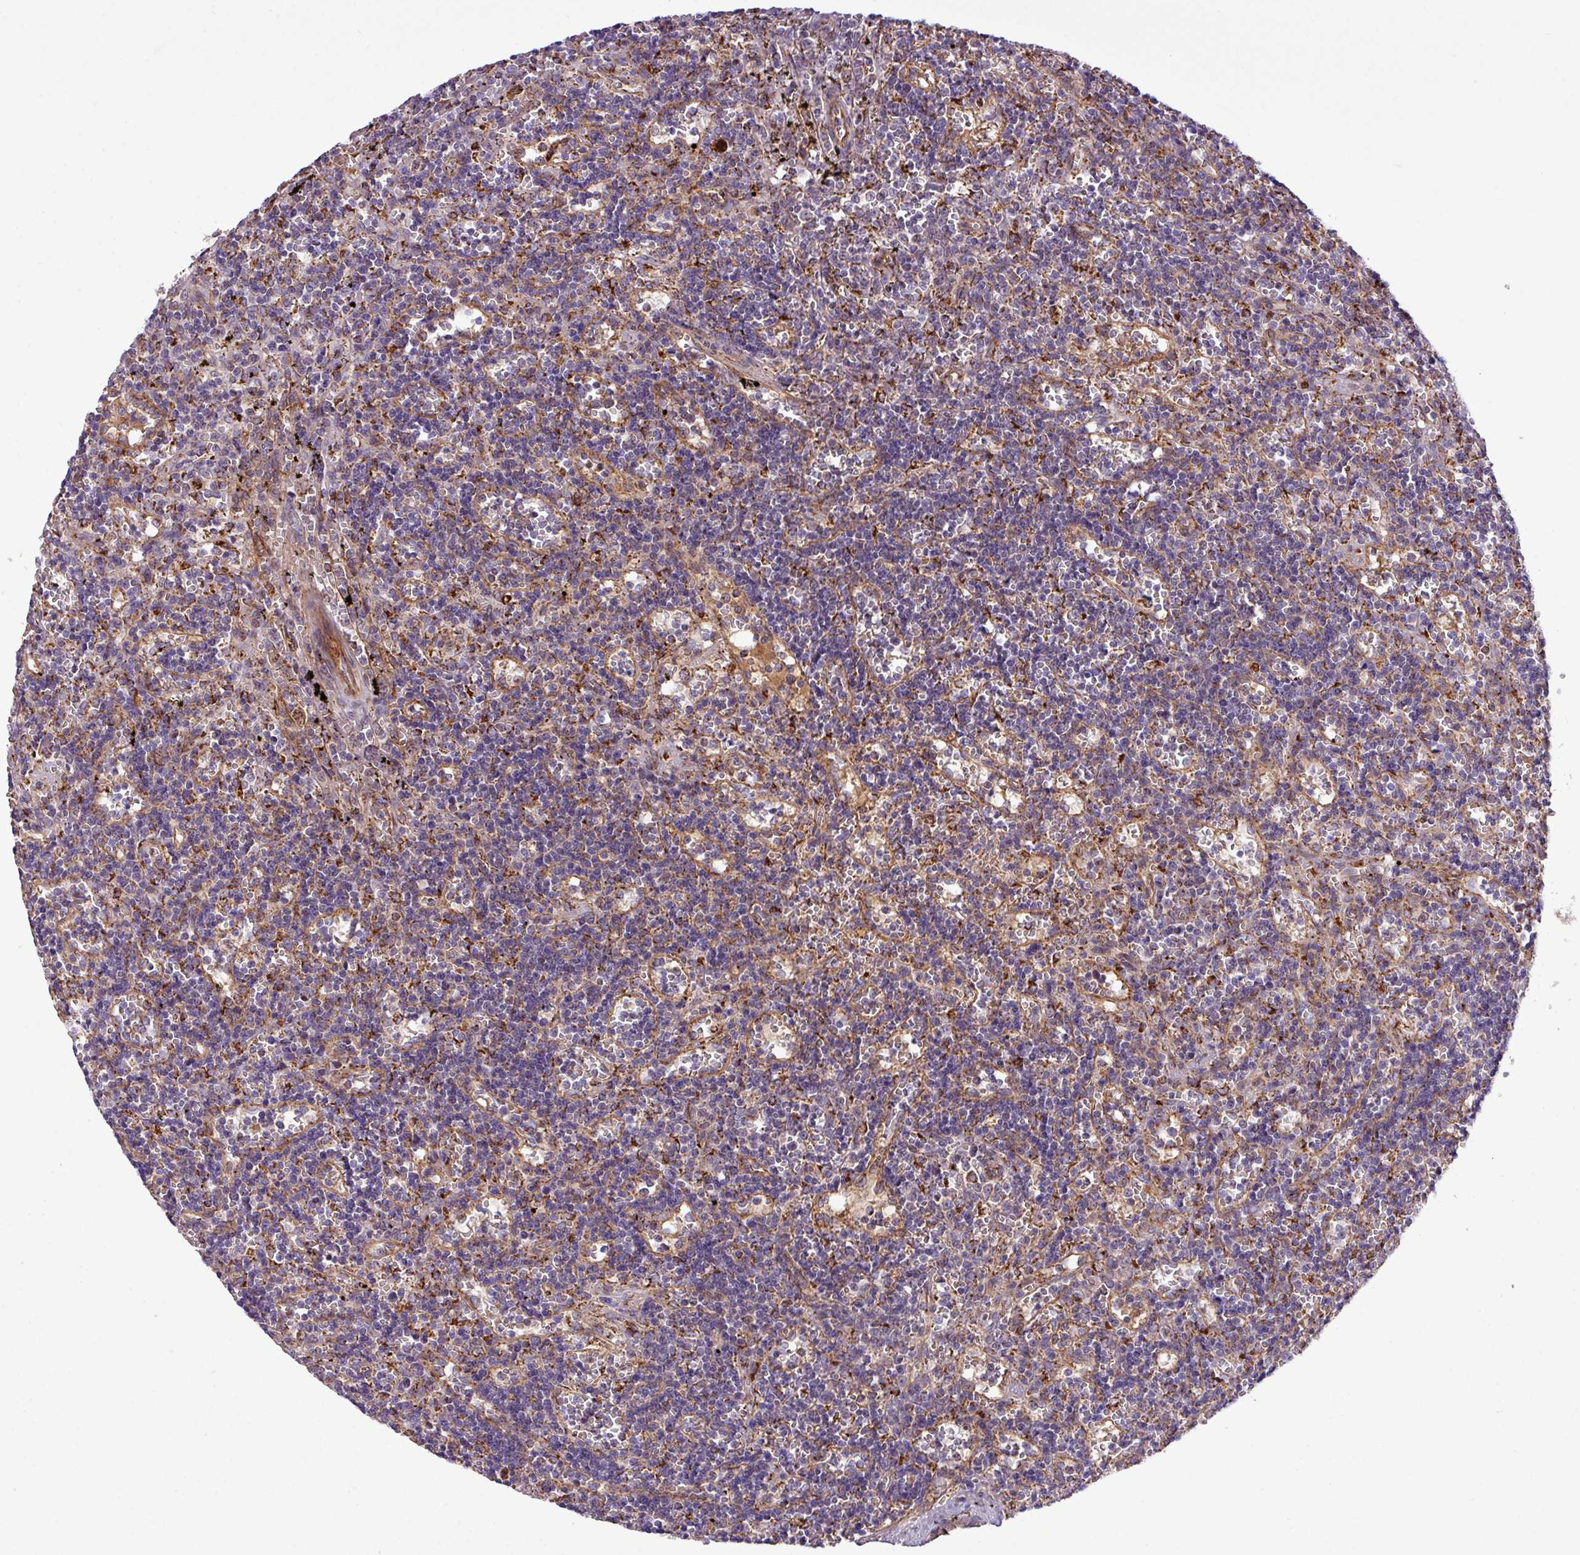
{"staining": {"intensity": "moderate", "quantity": "<25%", "location": "cytoplasmic/membranous"}, "tissue": "lymphoma", "cell_type": "Tumor cells", "image_type": "cancer", "snomed": [{"axis": "morphology", "description": "Malignant lymphoma, non-Hodgkin's type, Low grade"}, {"axis": "topography", "description": "Spleen"}], "caption": "Lymphoma stained for a protein (brown) demonstrates moderate cytoplasmic/membranous positive expression in about <25% of tumor cells.", "gene": "ZNF569", "patient": {"sex": "male", "age": 60}}